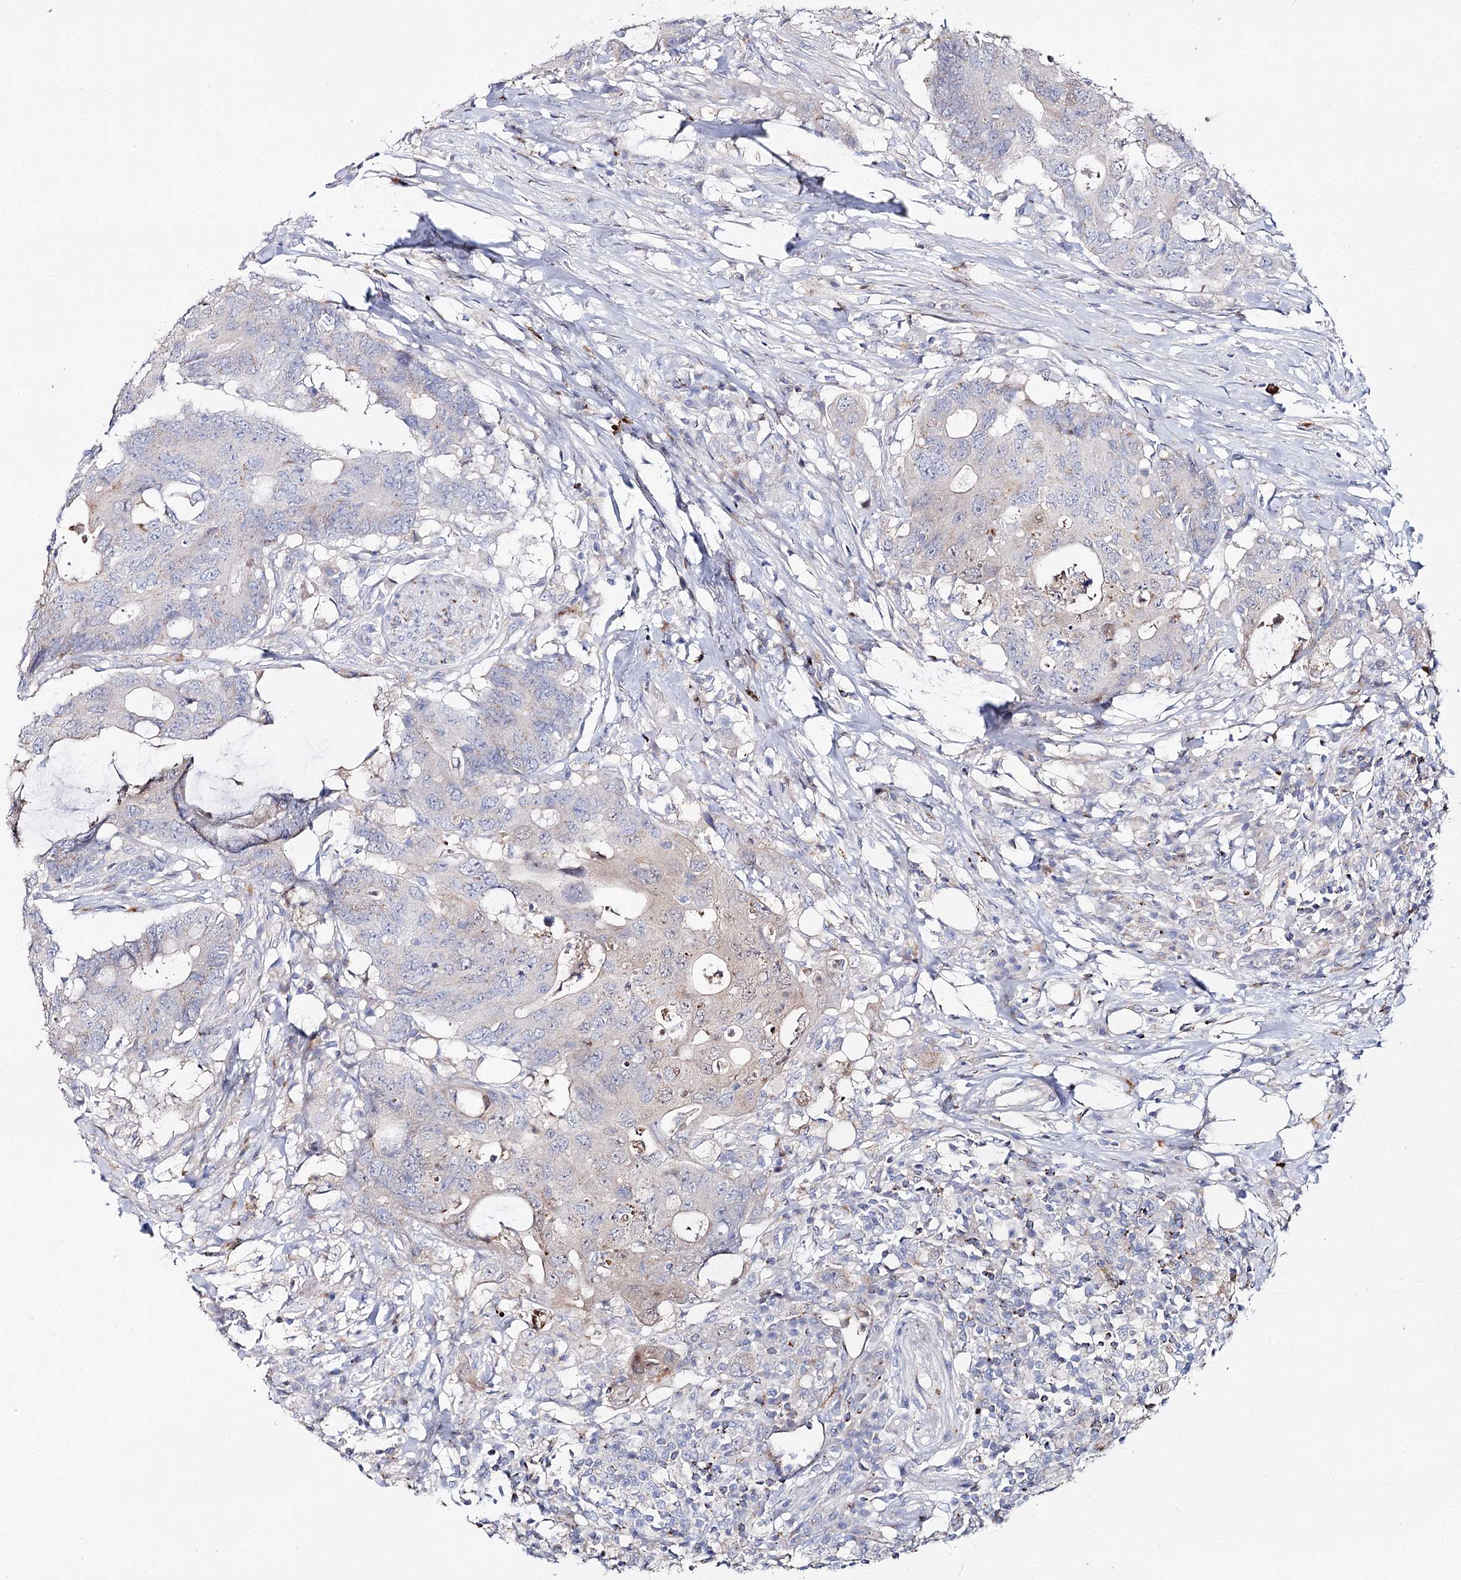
{"staining": {"intensity": "negative", "quantity": "none", "location": "none"}, "tissue": "colorectal cancer", "cell_type": "Tumor cells", "image_type": "cancer", "snomed": [{"axis": "morphology", "description": "Adenocarcinoma, NOS"}, {"axis": "topography", "description": "Colon"}], "caption": "This is a micrograph of immunohistochemistry staining of colorectal cancer (adenocarcinoma), which shows no positivity in tumor cells.", "gene": "SLC3A1", "patient": {"sex": "male", "age": 71}}